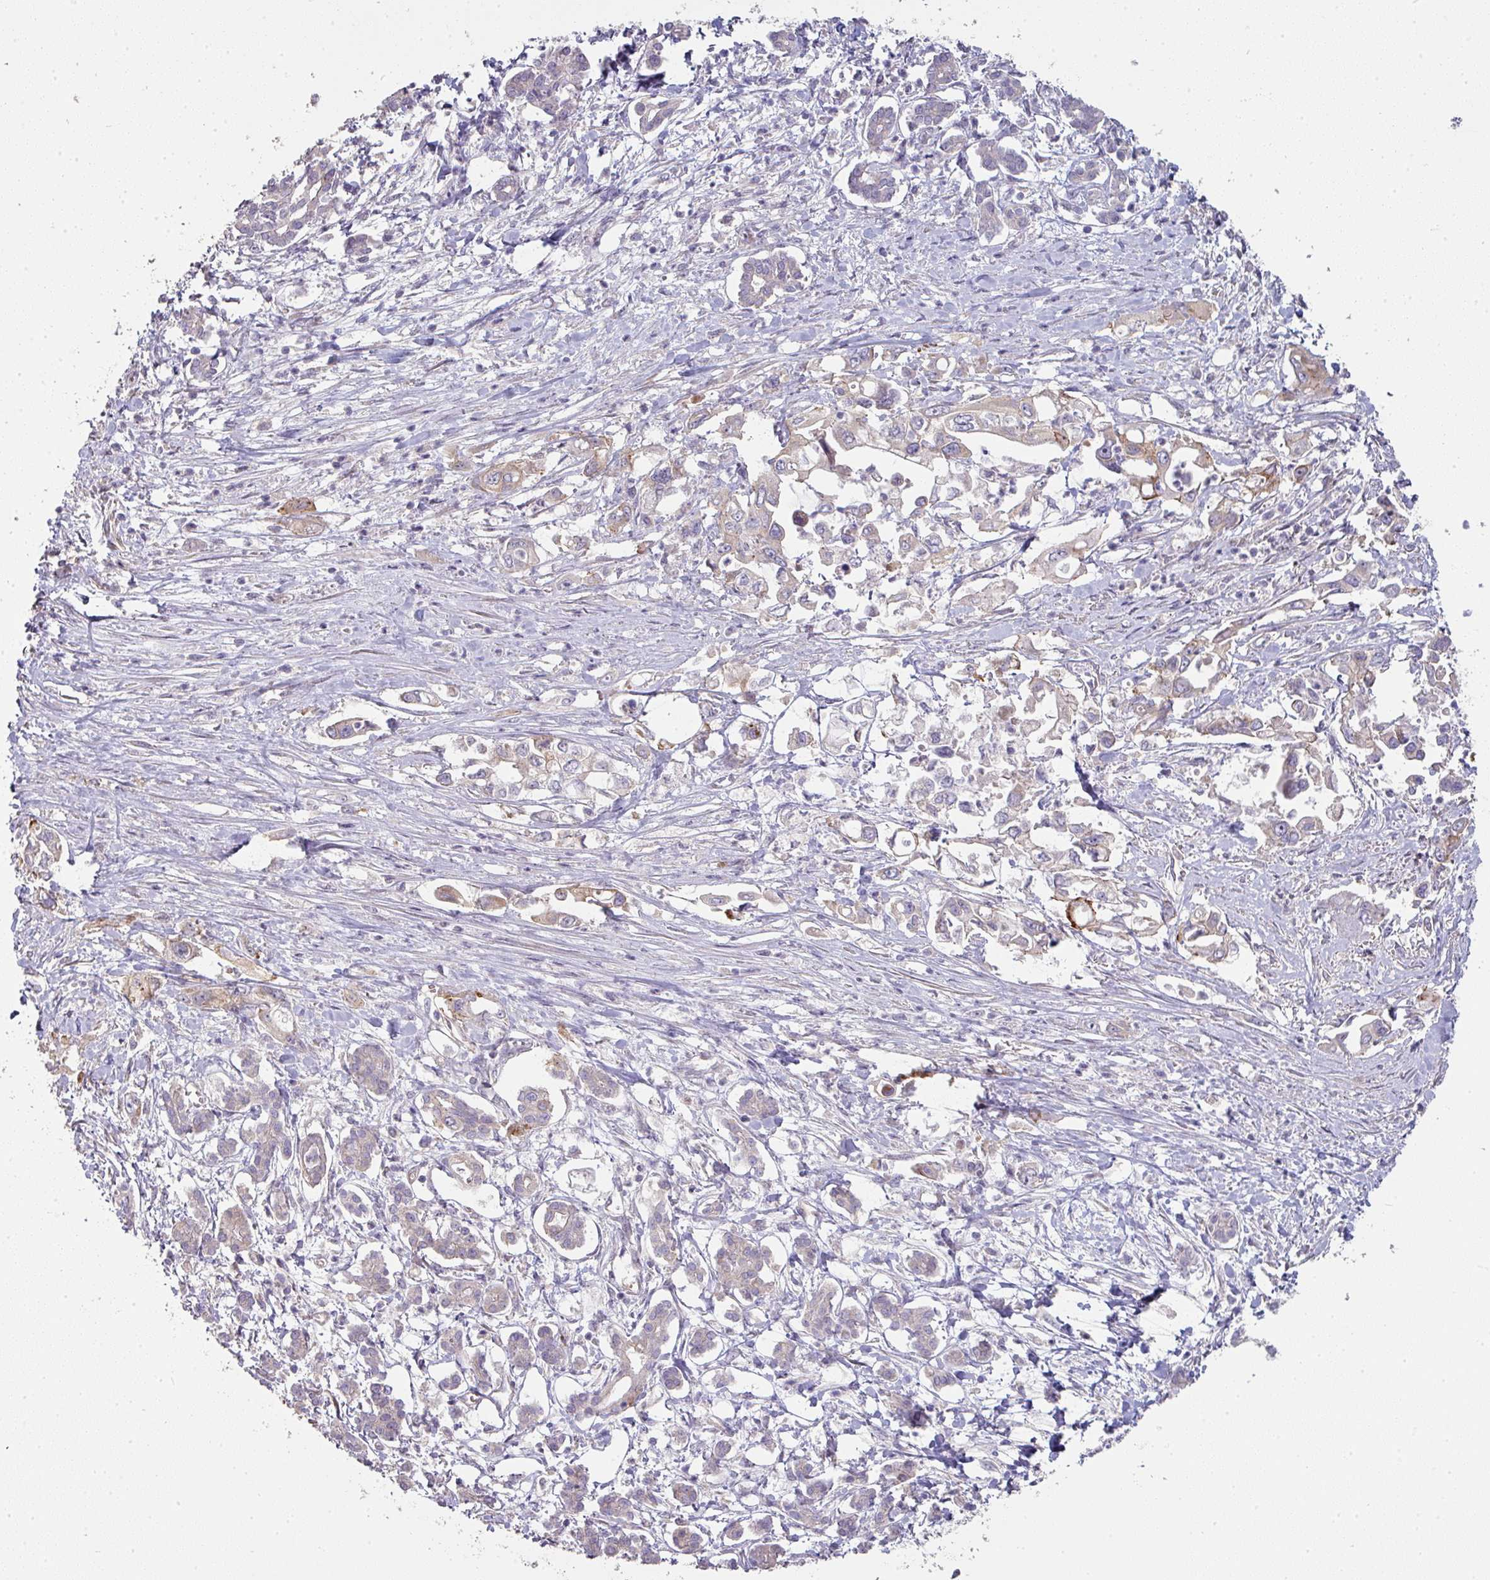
{"staining": {"intensity": "negative", "quantity": "none", "location": "none"}, "tissue": "pancreatic cancer", "cell_type": "Tumor cells", "image_type": "cancer", "snomed": [{"axis": "morphology", "description": "Adenocarcinoma, NOS"}, {"axis": "topography", "description": "Pancreas"}], "caption": "High magnification brightfield microscopy of pancreatic cancer (adenocarcinoma) stained with DAB (brown) and counterstained with hematoxylin (blue): tumor cells show no significant expression. Nuclei are stained in blue.", "gene": "PCDH1", "patient": {"sex": "male", "age": 61}}